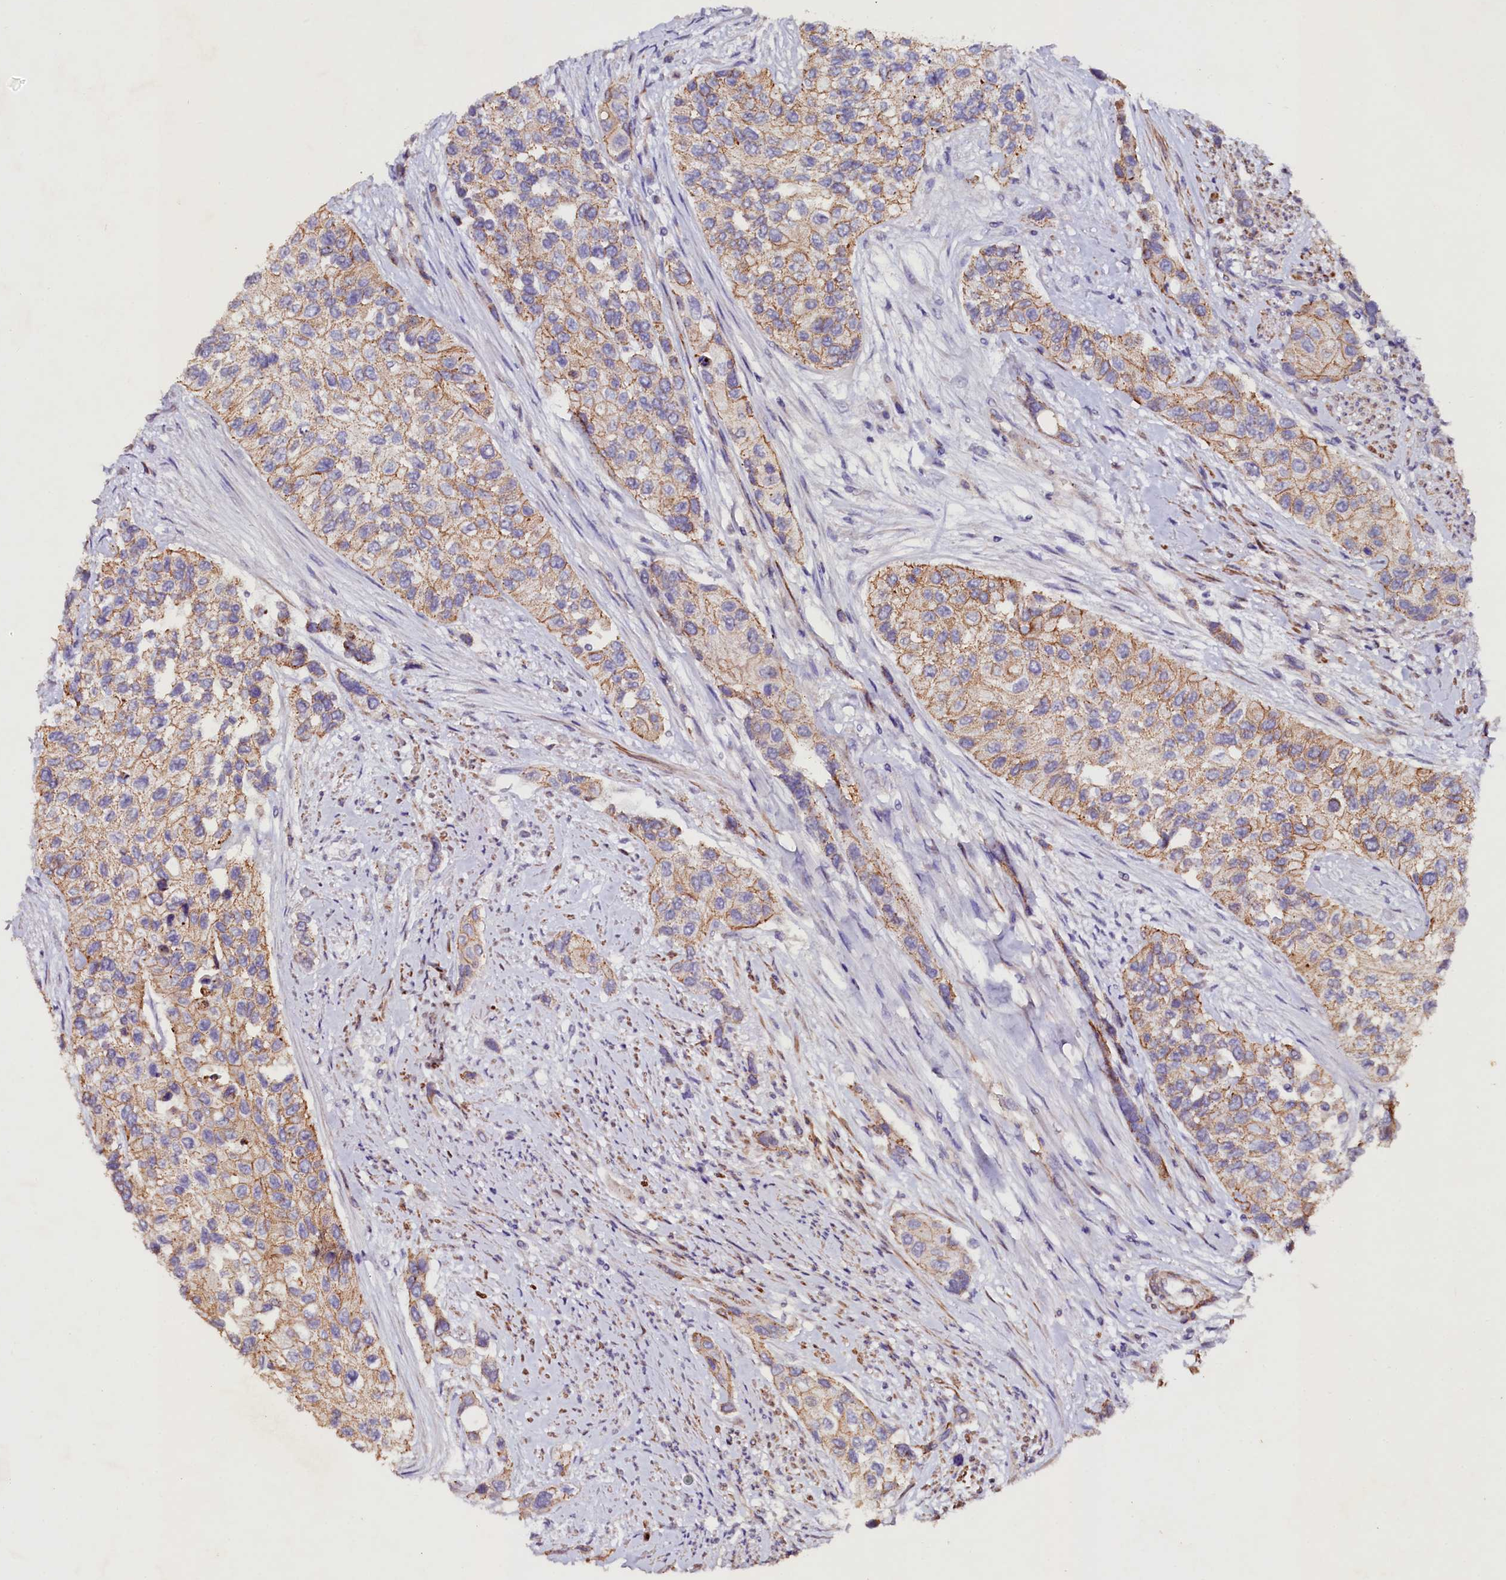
{"staining": {"intensity": "moderate", "quantity": ">75%", "location": "cytoplasmic/membranous"}, "tissue": "urothelial cancer", "cell_type": "Tumor cells", "image_type": "cancer", "snomed": [{"axis": "morphology", "description": "Normal tissue, NOS"}, {"axis": "morphology", "description": "Urothelial carcinoma, High grade"}, {"axis": "topography", "description": "Vascular tissue"}, {"axis": "topography", "description": "Urinary bladder"}], "caption": "IHC (DAB (3,3'-diaminobenzidine)) staining of high-grade urothelial carcinoma shows moderate cytoplasmic/membranous protein staining in approximately >75% of tumor cells.", "gene": "VPS36", "patient": {"sex": "female", "age": 56}}